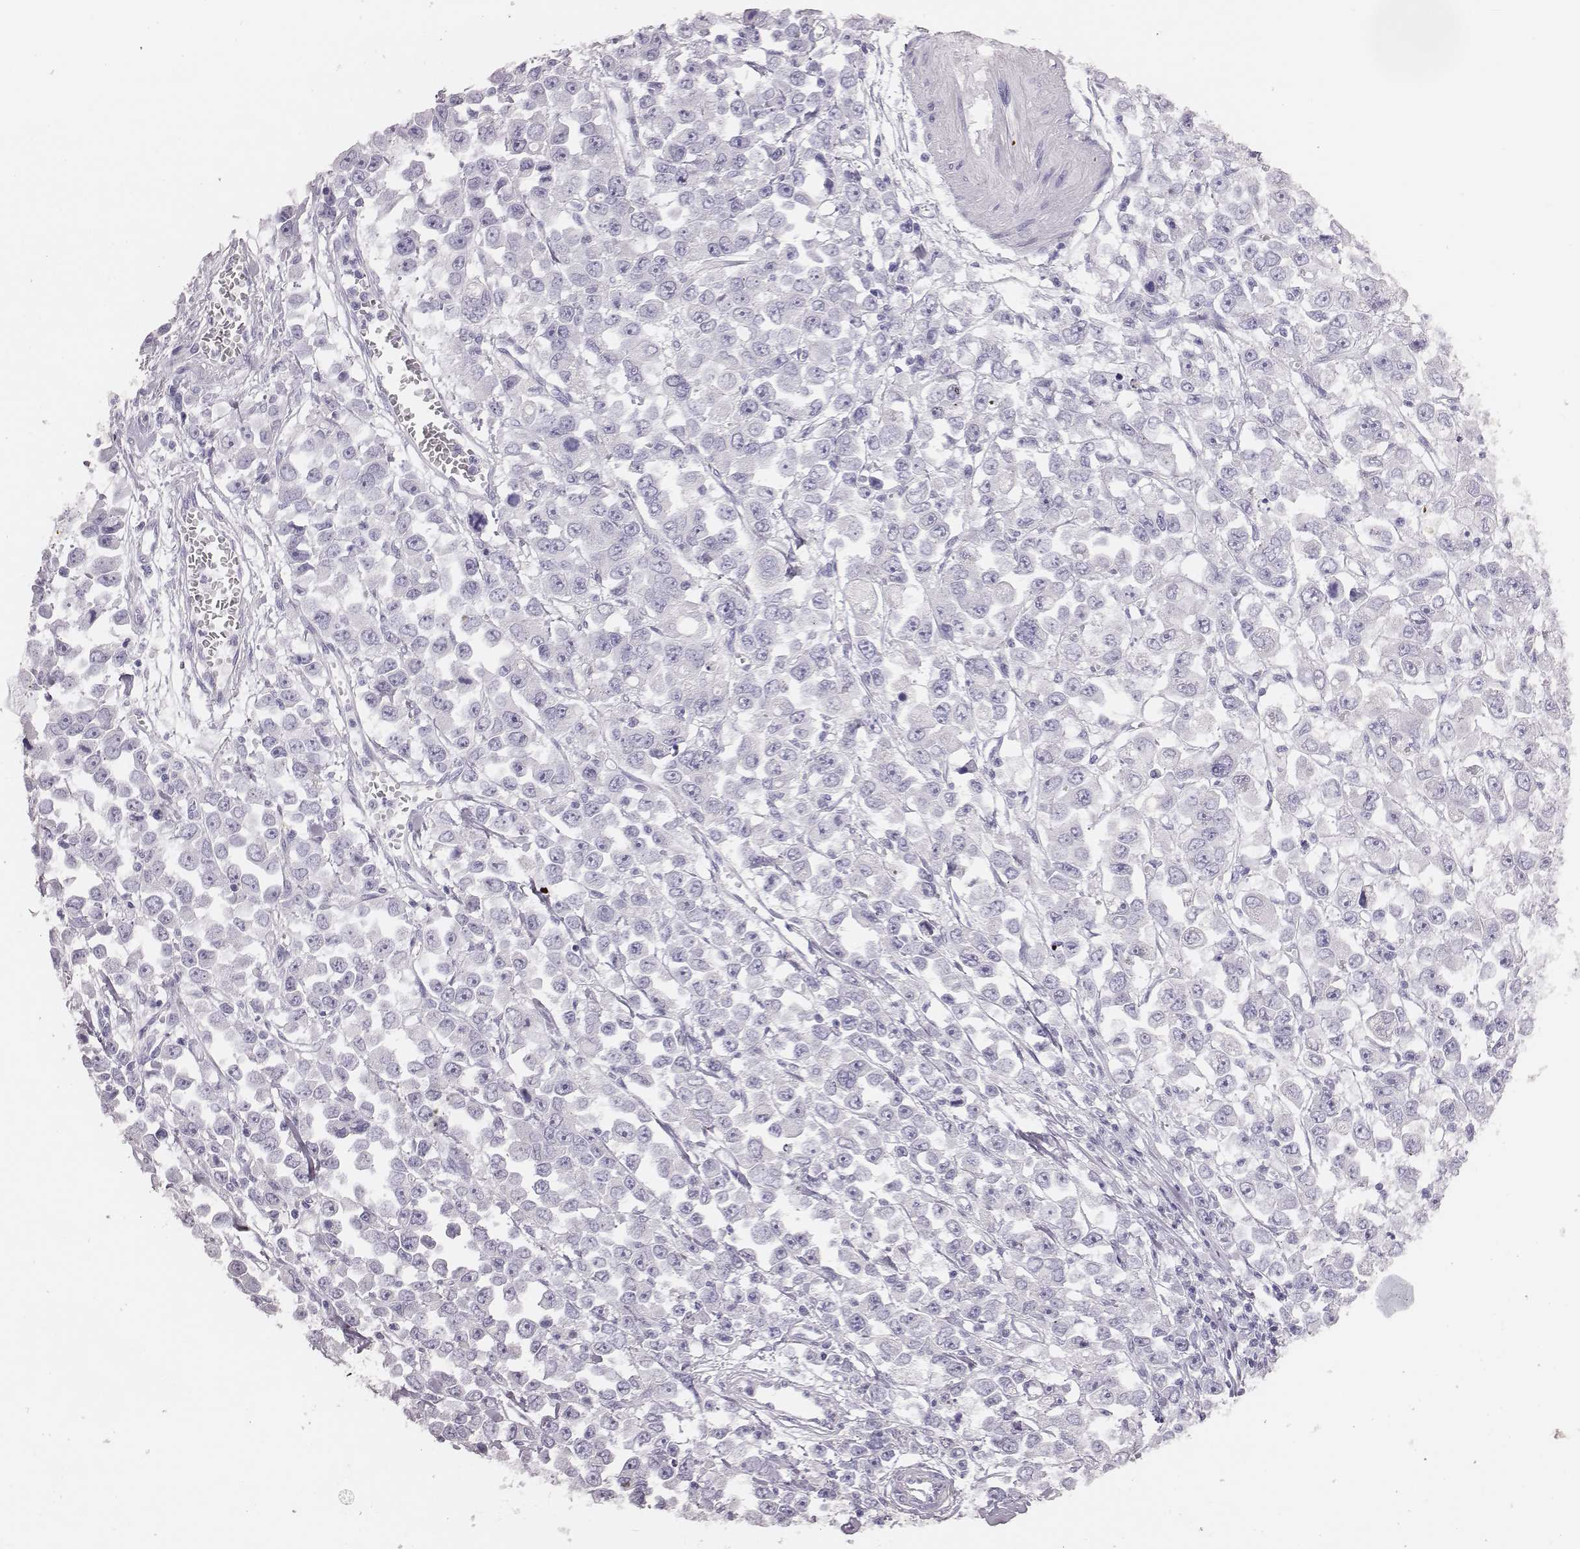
{"staining": {"intensity": "negative", "quantity": "none", "location": "none"}, "tissue": "stomach cancer", "cell_type": "Tumor cells", "image_type": "cancer", "snomed": [{"axis": "morphology", "description": "Adenocarcinoma, NOS"}, {"axis": "topography", "description": "Stomach, upper"}], "caption": "Tumor cells are negative for brown protein staining in stomach cancer.", "gene": "H1-6", "patient": {"sex": "male", "age": 70}}